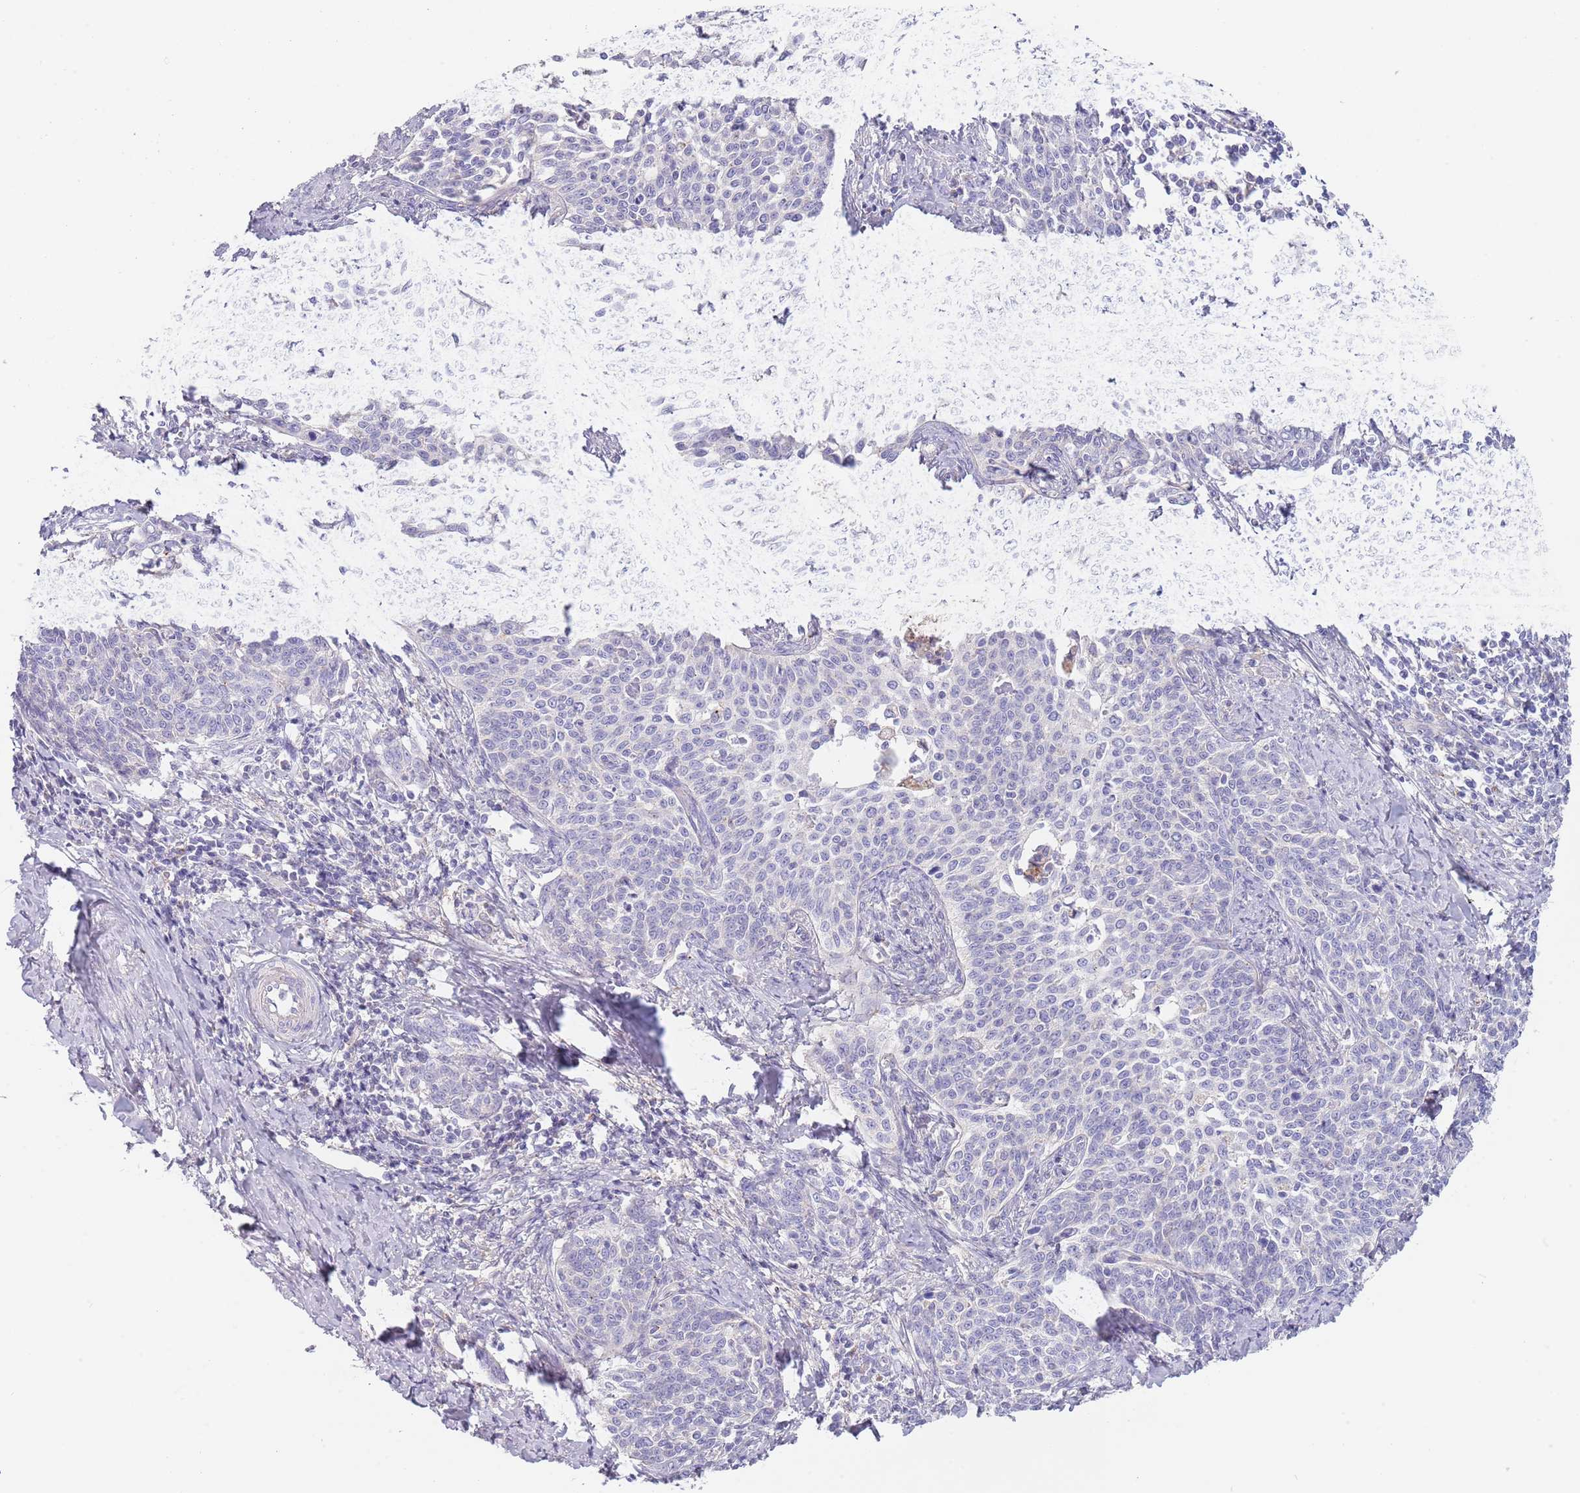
{"staining": {"intensity": "negative", "quantity": "none", "location": "none"}, "tissue": "cervical cancer", "cell_type": "Tumor cells", "image_type": "cancer", "snomed": [{"axis": "morphology", "description": "Squamous cell carcinoma, NOS"}, {"axis": "topography", "description": "Cervix"}], "caption": "Immunohistochemistry (IHC) of human cervical cancer (squamous cell carcinoma) exhibits no positivity in tumor cells.", "gene": "MAN1C1", "patient": {"sex": "female", "age": 39}}